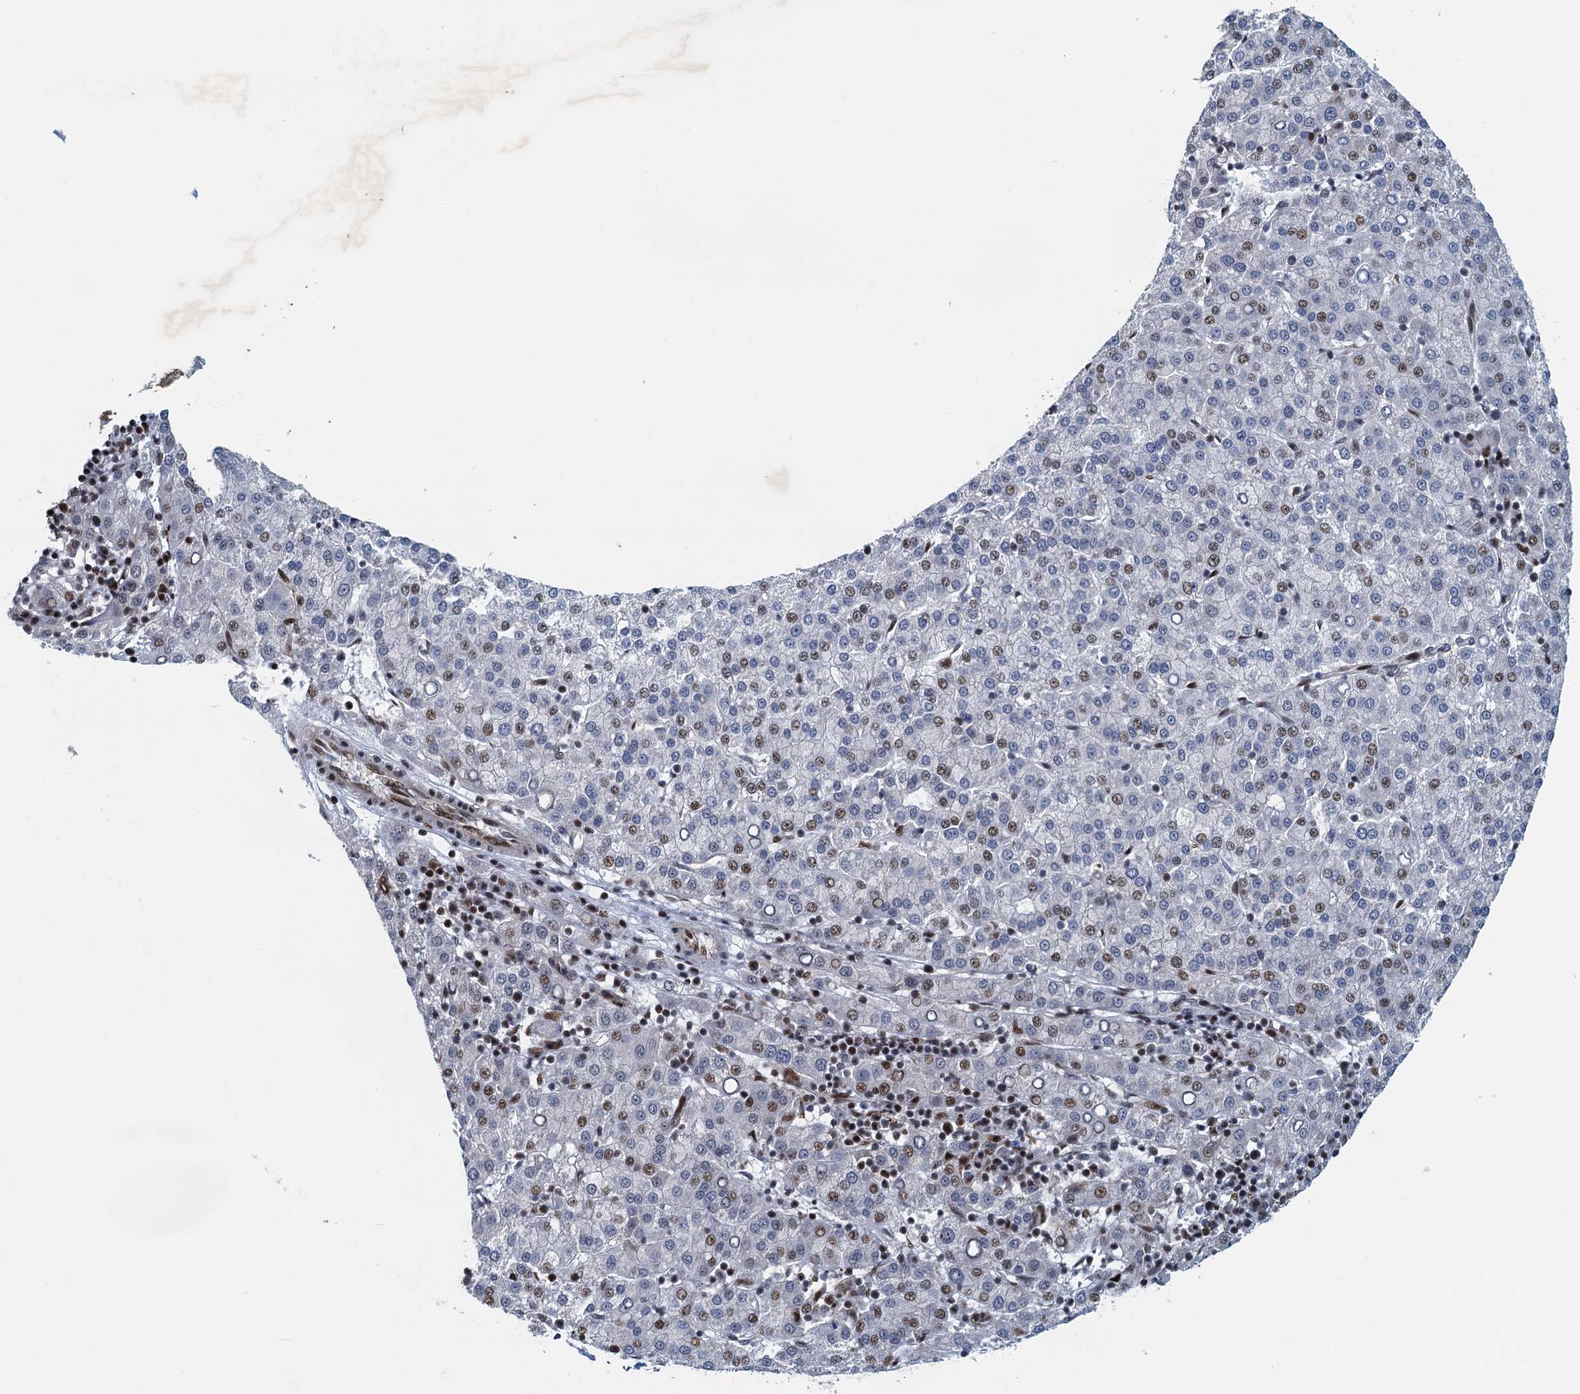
{"staining": {"intensity": "moderate", "quantity": "25%-75%", "location": "nuclear"}, "tissue": "liver cancer", "cell_type": "Tumor cells", "image_type": "cancer", "snomed": [{"axis": "morphology", "description": "Carcinoma, Hepatocellular, NOS"}, {"axis": "topography", "description": "Liver"}], "caption": "Human liver cancer (hepatocellular carcinoma) stained for a protein (brown) shows moderate nuclear positive positivity in approximately 25%-75% of tumor cells.", "gene": "ANKRD13D", "patient": {"sex": "female", "age": 58}}